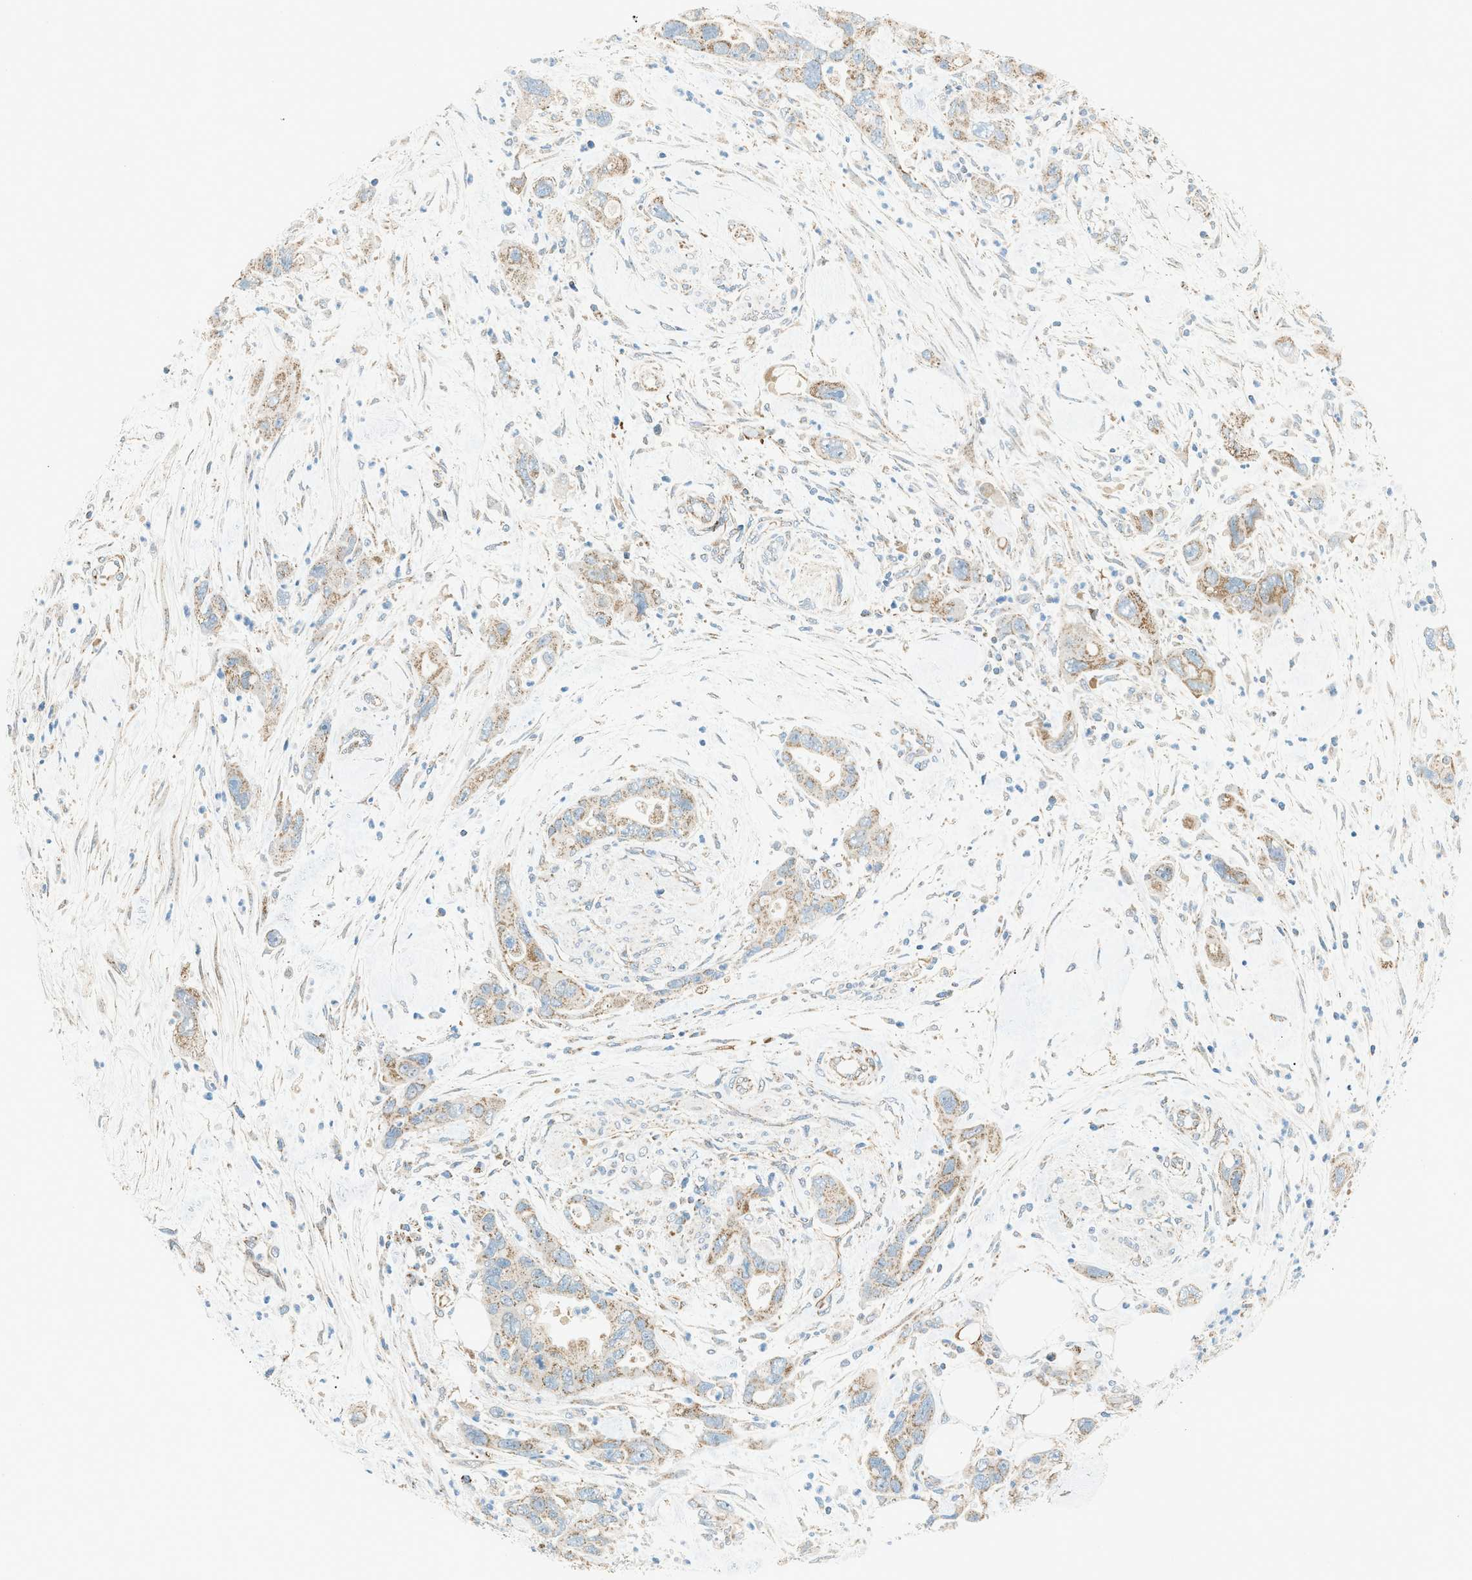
{"staining": {"intensity": "moderate", "quantity": "<25%", "location": "cytoplasmic/membranous"}, "tissue": "pancreatic cancer", "cell_type": "Tumor cells", "image_type": "cancer", "snomed": [{"axis": "morphology", "description": "Normal tissue, NOS"}, {"axis": "morphology", "description": "Adenocarcinoma, NOS"}, {"axis": "topography", "description": "Pancreas"}], "caption": "High-magnification brightfield microscopy of pancreatic adenocarcinoma stained with DAB (3,3'-diaminobenzidine) (brown) and counterstained with hematoxylin (blue). tumor cells exhibit moderate cytoplasmic/membranous expression is appreciated in approximately<25% of cells. The staining was performed using DAB, with brown indicating positive protein expression. Nuclei are stained blue with hematoxylin.", "gene": "PIGG", "patient": {"sex": "female", "age": 71}}